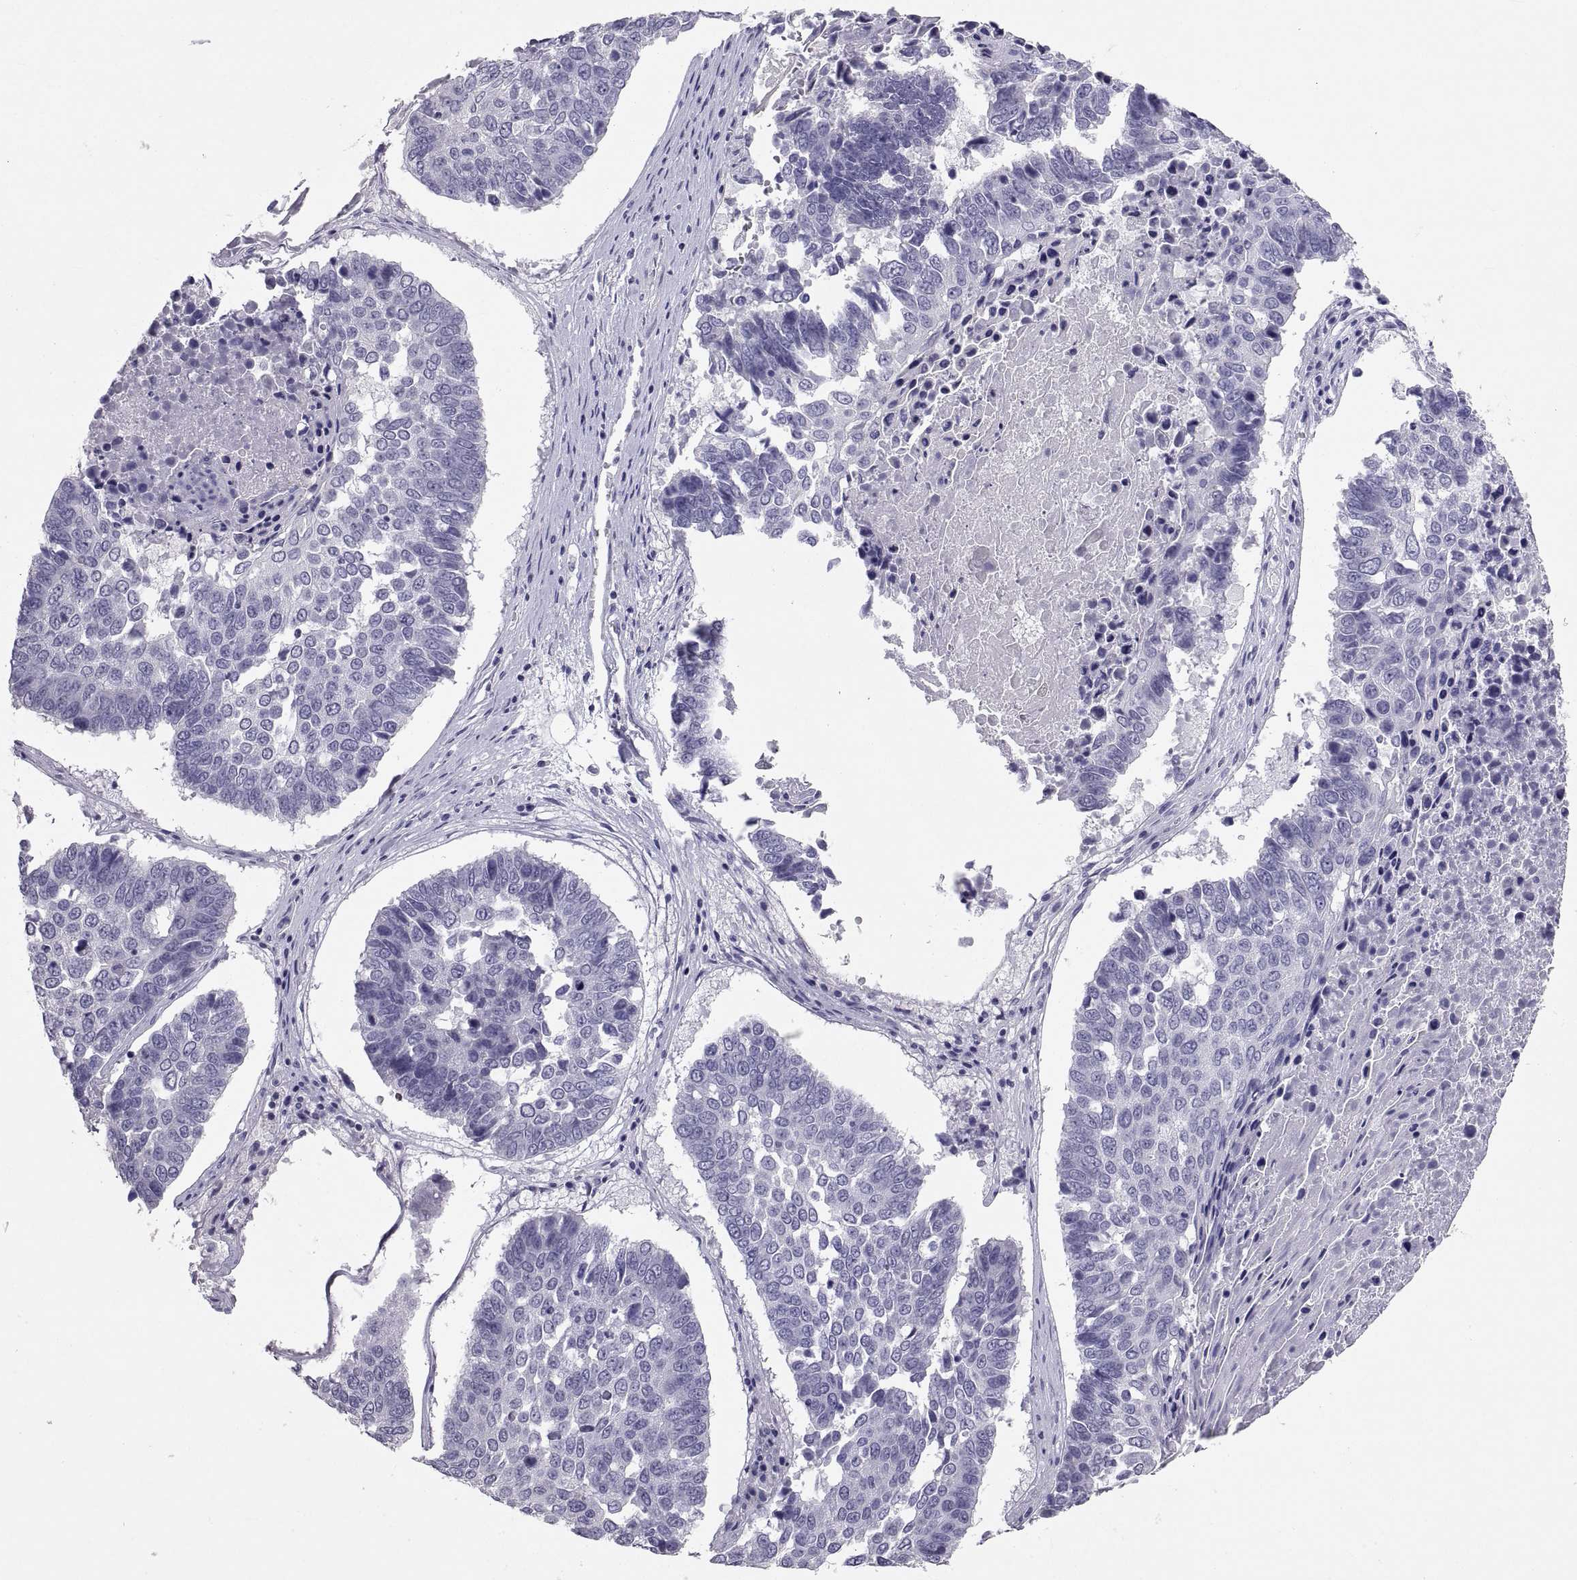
{"staining": {"intensity": "negative", "quantity": "none", "location": "none"}, "tissue": "lung cancer", "cell_type": "Tumor cells", "image_type": "cancer", "snomed": [{"axis": "morphology", "description": "Squamous cell carcinoma, NOS"}, {"axis": "topography", "description": "Lung"}], "caption": "DAB immunohistochemical staining of human squamous cell carcinoma (lung) shows no significant staining in tumor cells.", "gene": "IGSF1", "patient": {"sex": "male", "age": 73}}